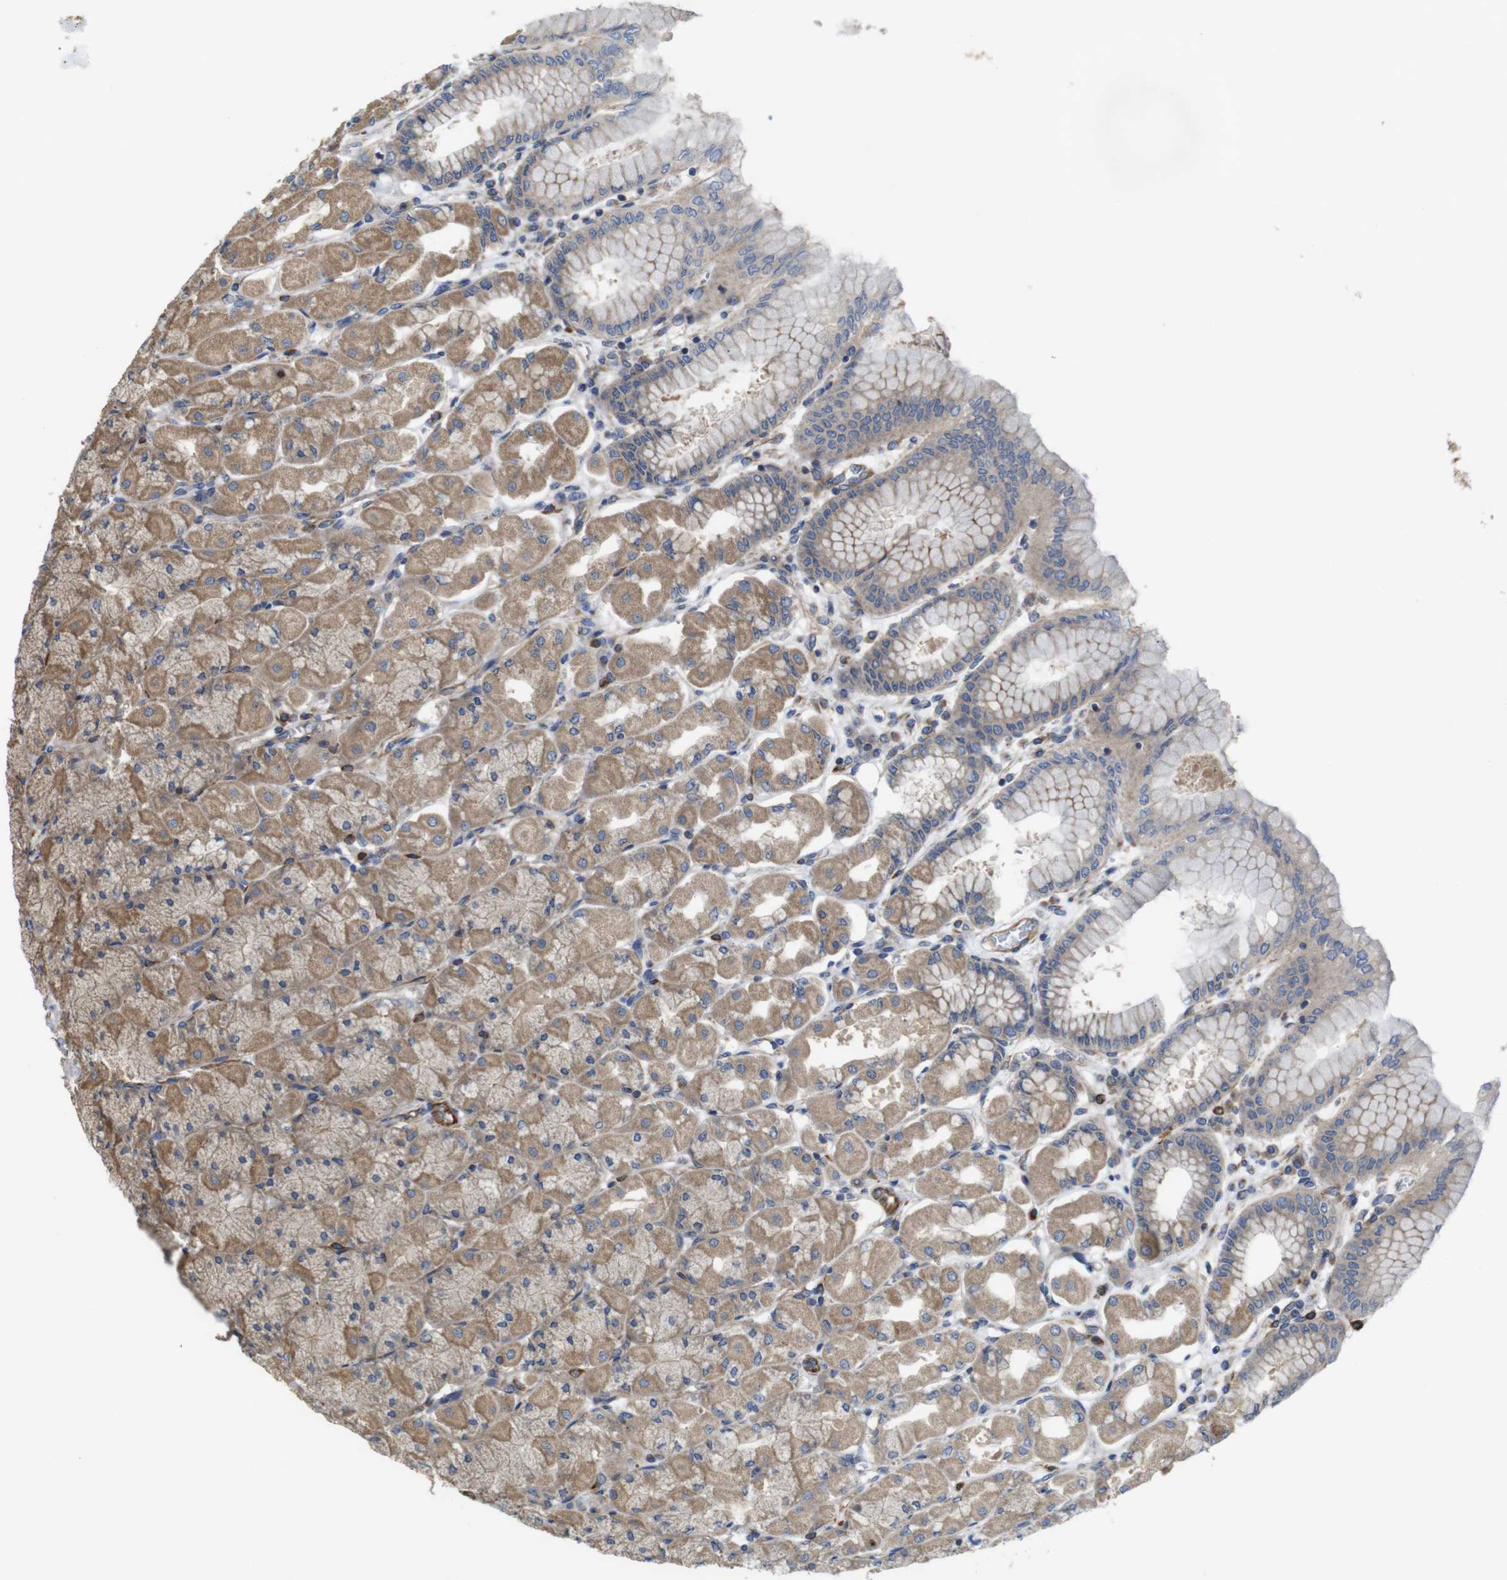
{"staining": {"intensity": "moderate", "quantity": ">75%", "location": "cytoplasmic/membranous"}, "tissue": "stomach", "cell_type": "Glandular cells", "image_type": "normal", "snomed": [{"axis": "morphology", "description": "Normal tissue, NOS"}, {"axis": "topography", "description": "Stomach, upper"}], "caption": "The image demonstrates staining of benign stomach, revealing moderate cytoplasmic/membranous protein staining (brown color) within glandular cells.", "gene": "POMK", "patient": {"sex": "female", "age": 56}}